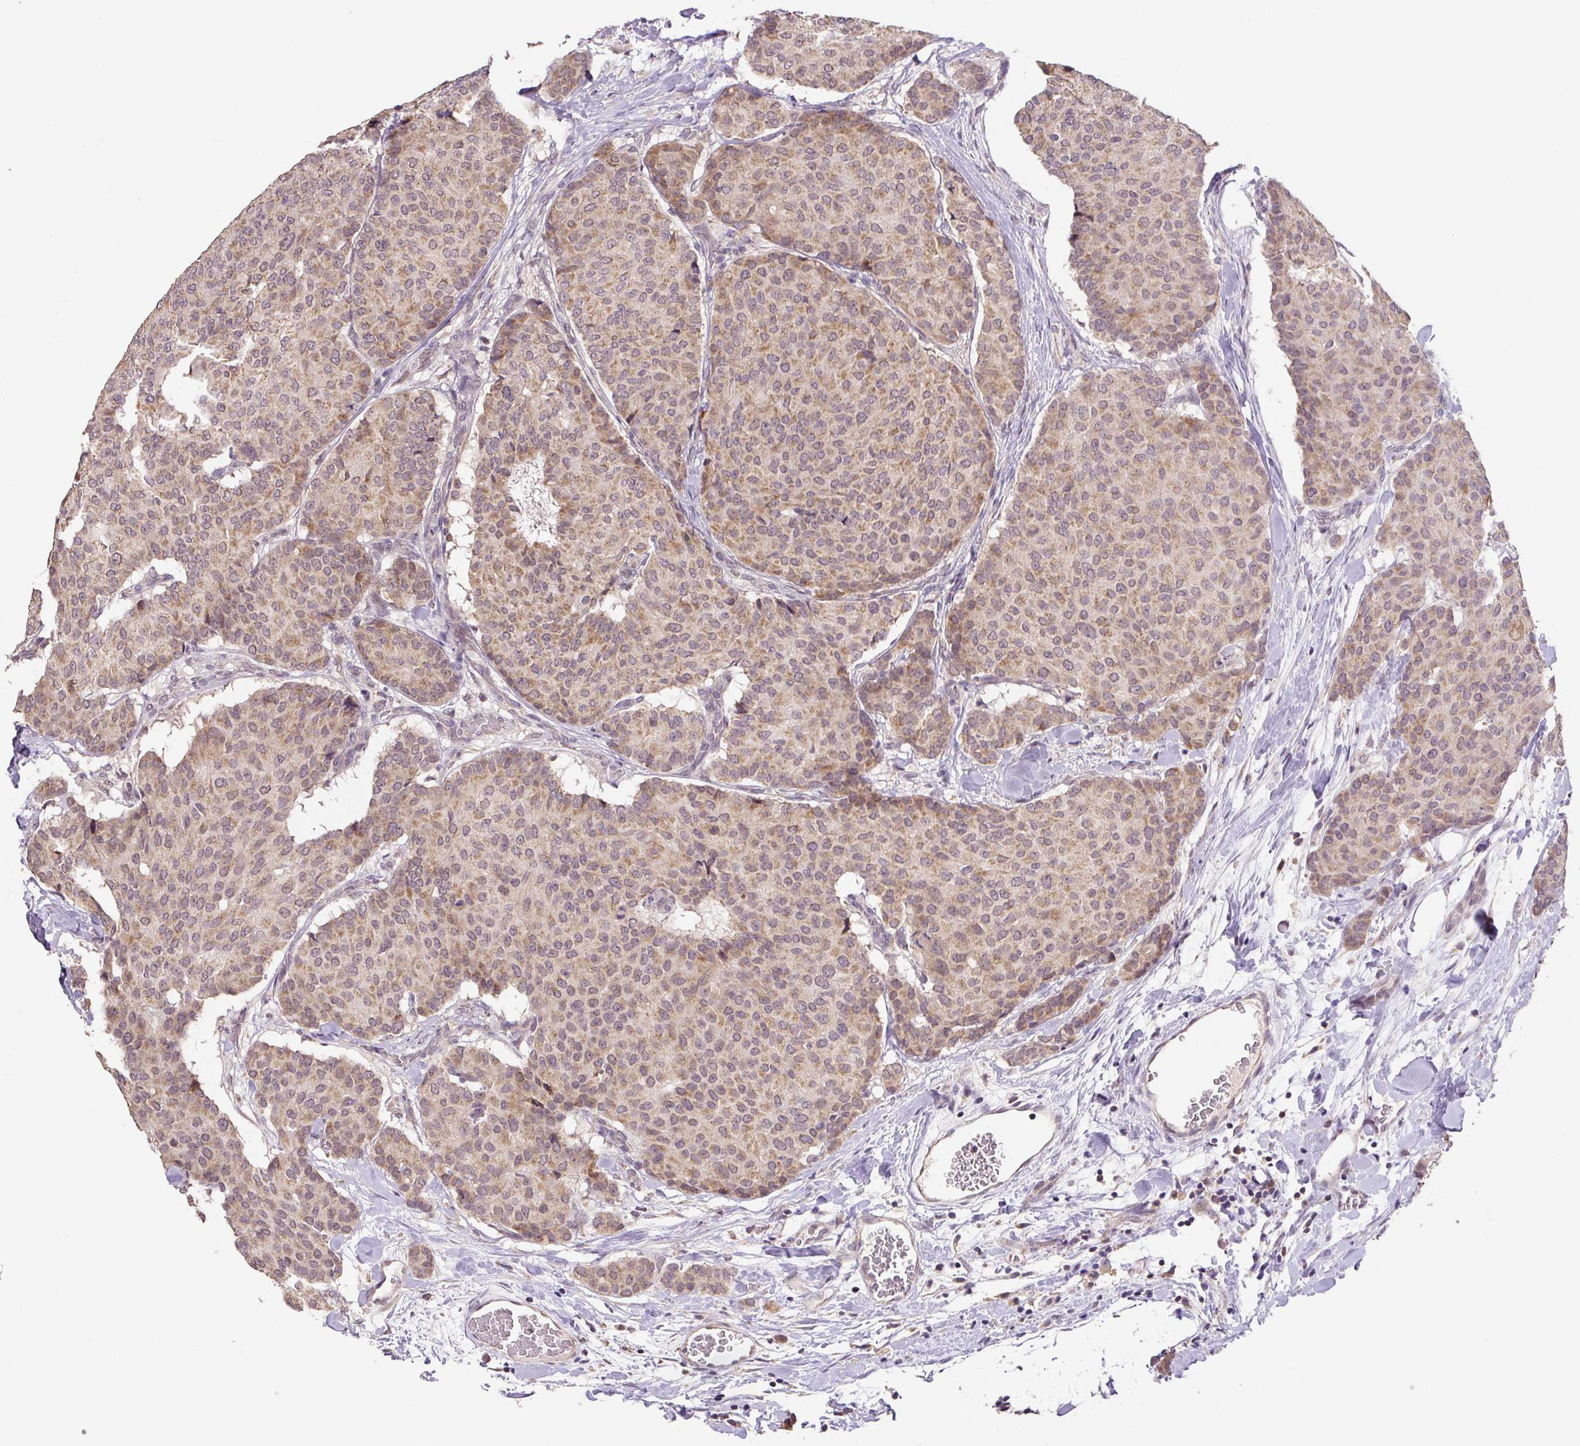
{"staining": {"intensity": "moderate", "quantity": ">75%", "location": "cytoplasmic/membranous"}, "tissue": "breast cancer", "cell_type": "Tumor cells", "image_type": "cancer", "snomed": [{"axis": "morphology", "description": "Duct carcinoma"}, {"axis": "topography", "description": "Breast"}], "caption": "A micrograph showing moderate cytoplasmic/membranous expression in approximately >75% of tumor cells in breast cancer (intraductal carcinoma), as visualized by brown immunohistochemical staining.", "gene": "MFSD9", "patient": {"sex": "female", "age": 75}}